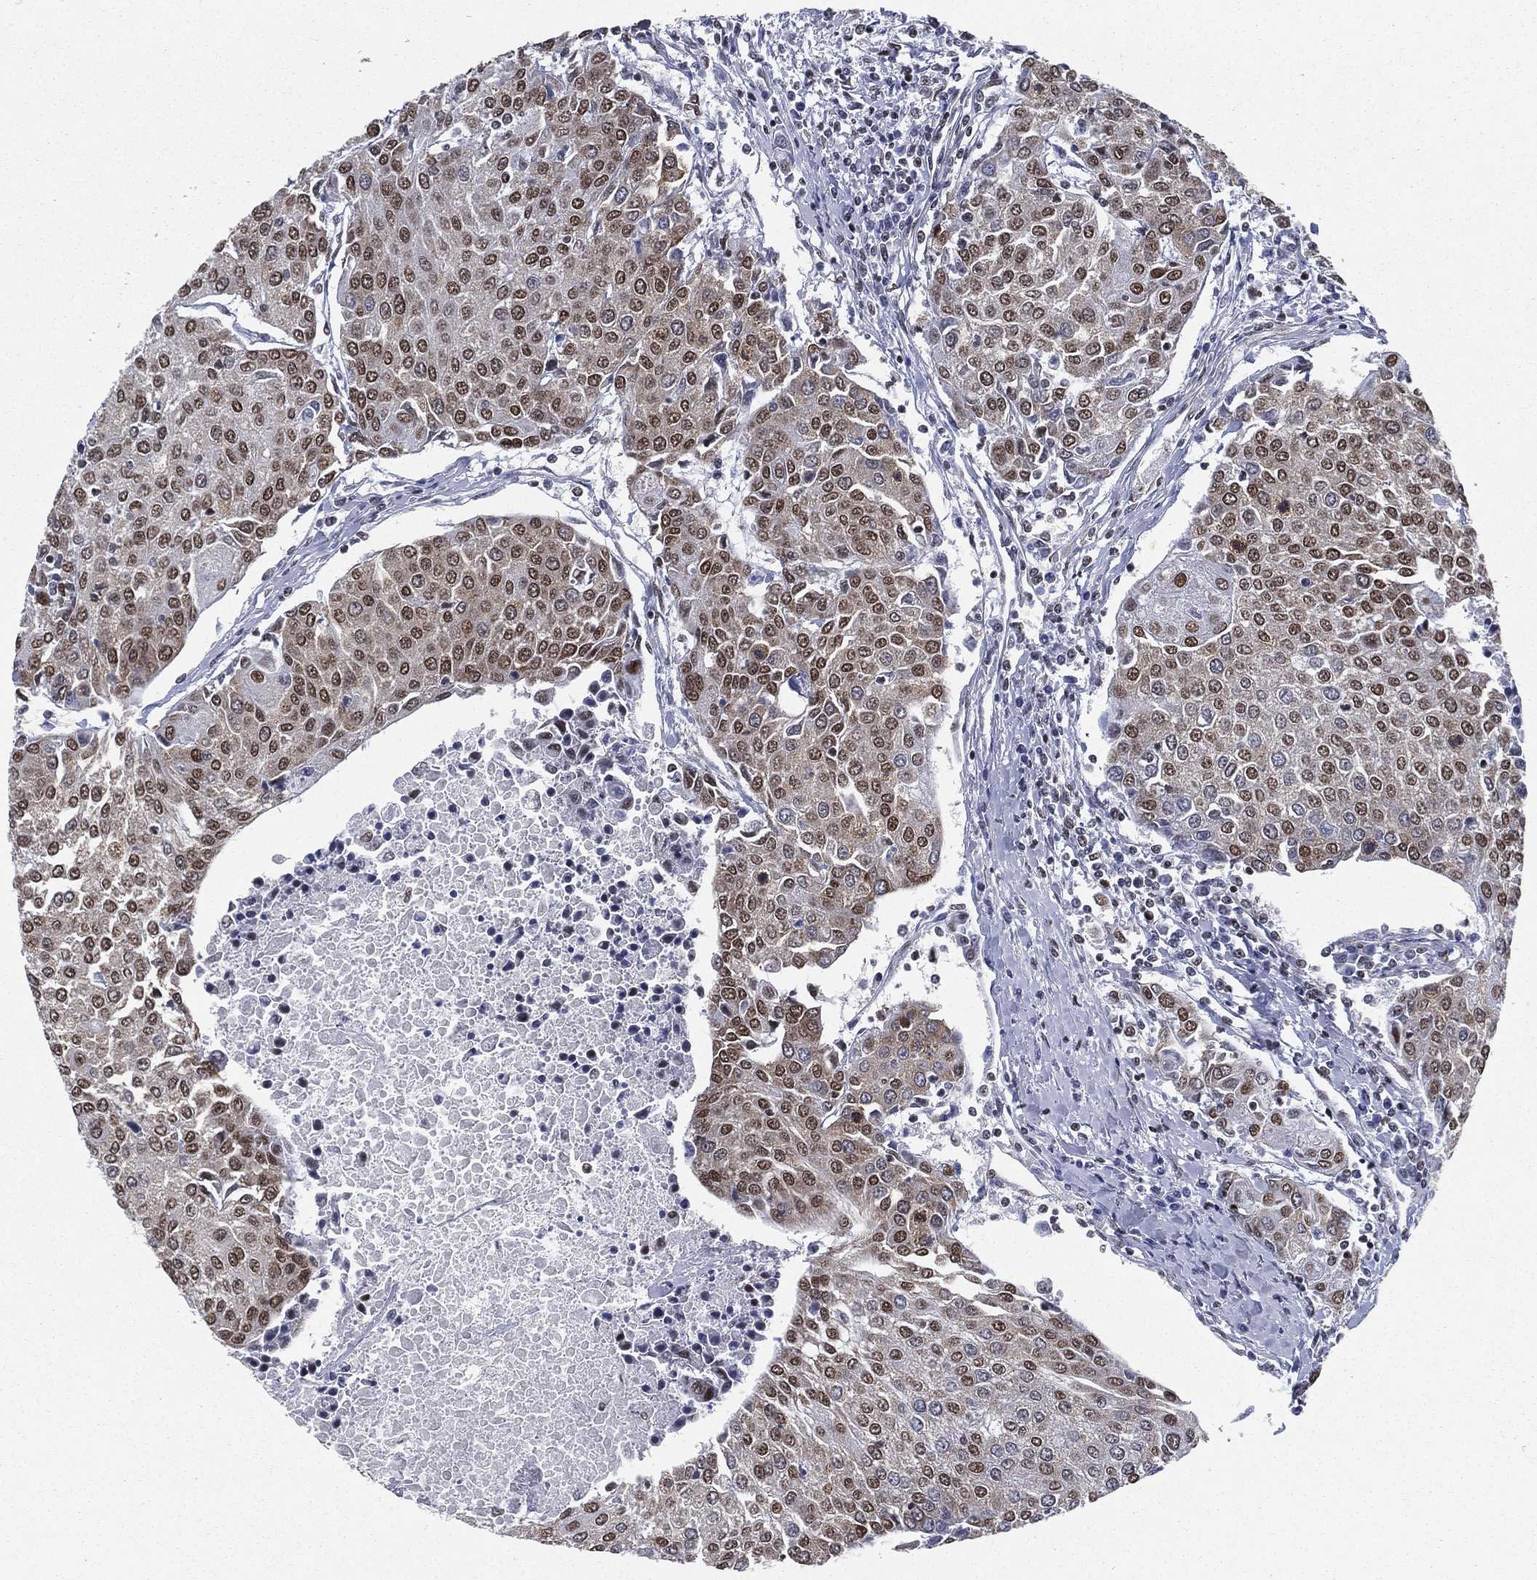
{"staining": {"intensity": "moderate", "quantity": ">75%", "location": "nuclear"}, "tissue": "urothelial cancer", "cell_type": "Tumor cells", "image_type": "cancer", "snomed": [{"axis": "morphology", "description": "Urothelial carcinoma, High grade"}, {"axis": "topography", "description": "Urinary bladder"}], "caption": "Immunohistochemistry (IHC) (DAB) staining of high-grade urothelial carcinoma displays moderate nuclear protein staining in about >75% of tumor cells. The staining was performed using DAB, with brown indicating positive protein expression. Nuclei are stained blue with hematoxylin.", "gene": "FUBP3", "patient": {"sex": "female", "age": 85}}